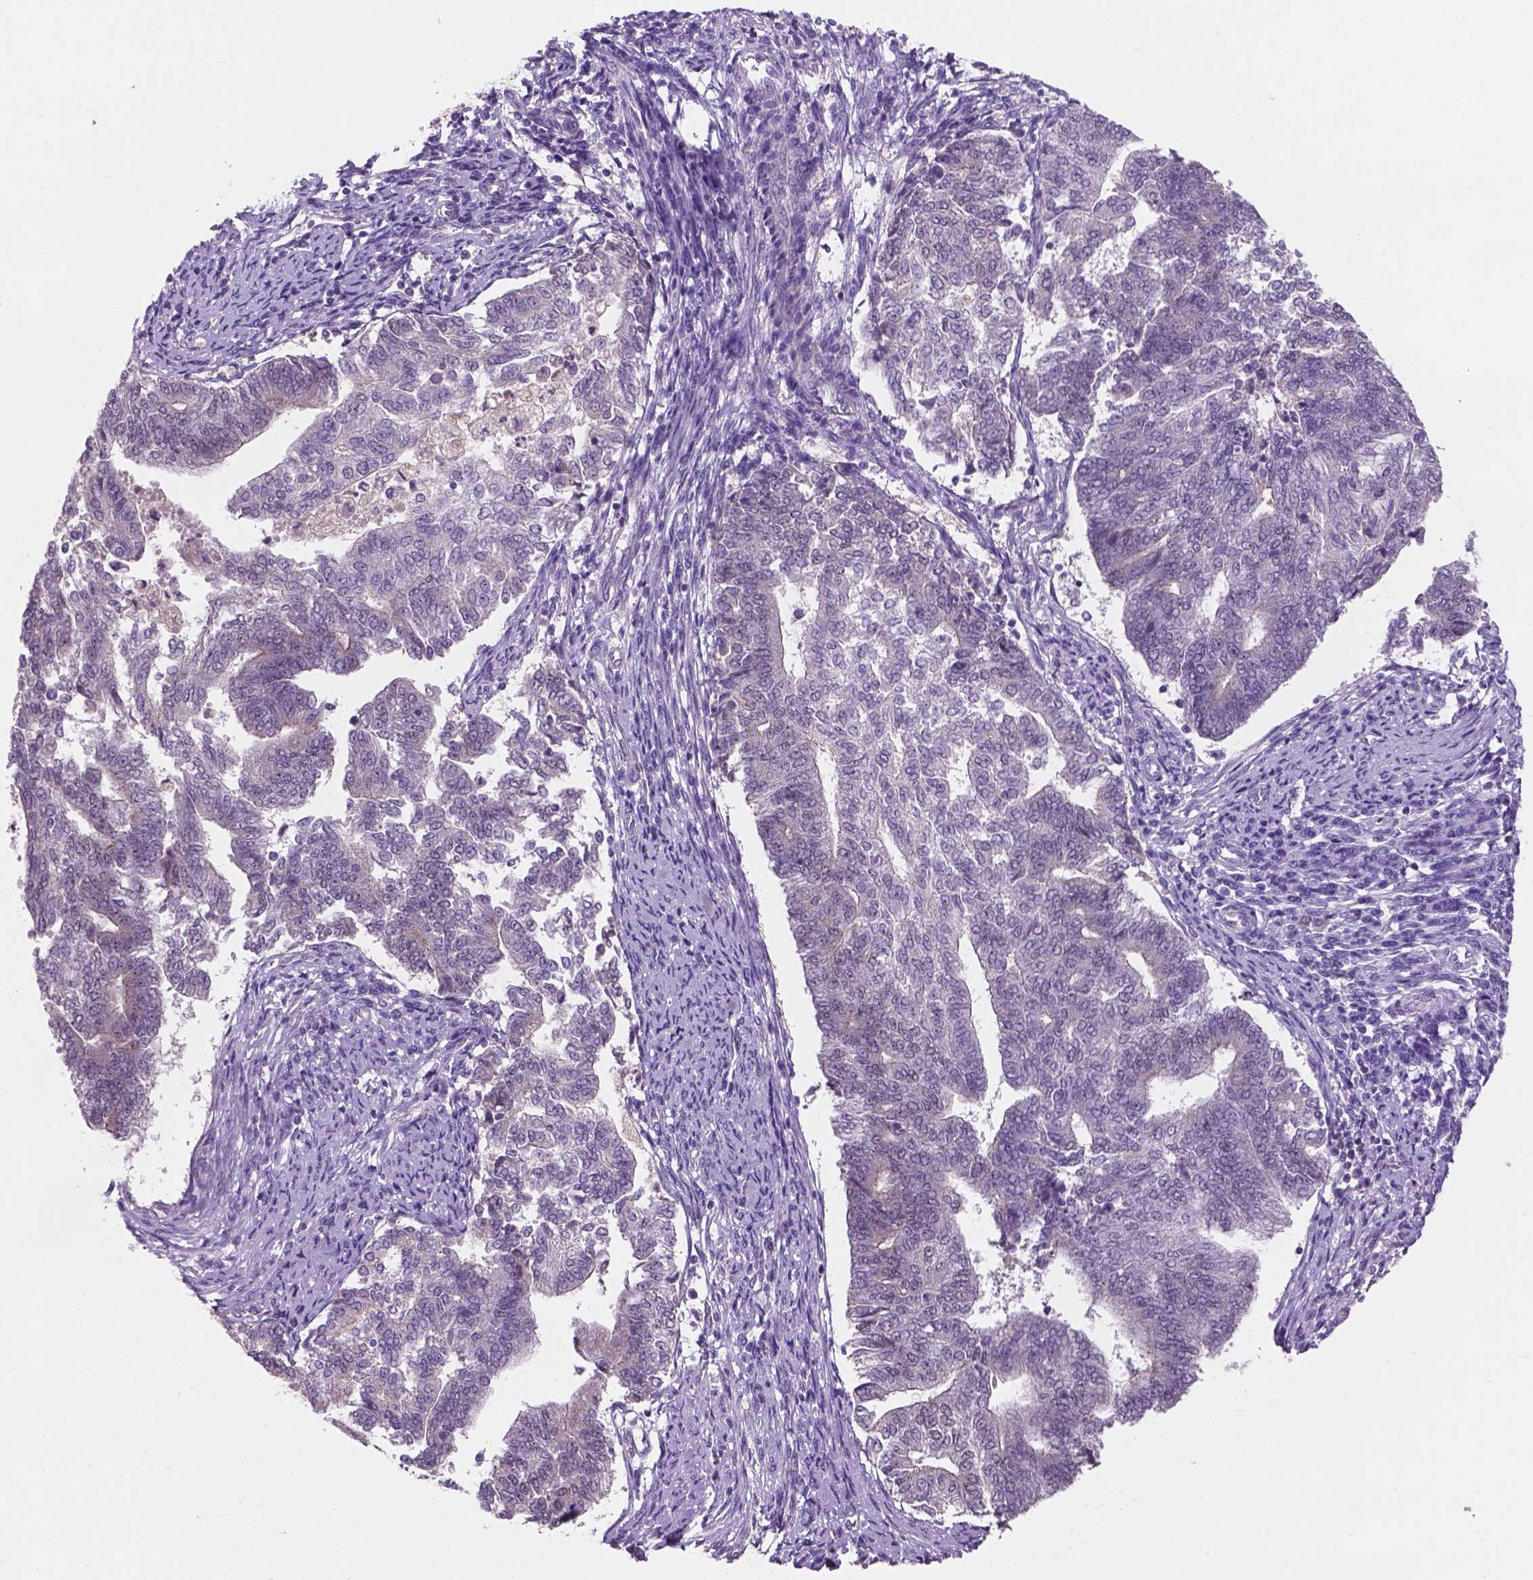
{"staining": {"intensity": "negative", "quantity": "none", "location": "none"}, "tissue": "endometrial cancer", "cell_type": "Tumor cells", "image_type": "cancer", "snomed": [{"axis": "morphology", "description": "Adenocarcinoma, NOS"}, {"axis": "topography", "description": "Endometrium"}], "caption": "Immunohistochemistry (IHC) micrograph of human endometrial cancer (adenocarcinoma) stained for a protein (brown), which exhibits no positivity in tumor cells. (DAB immunohistochemistry (IHC) visualized using brightfield microscopy, high magnification).", "gene": "GXYLT2", "patient": {"sex": "female", "age": 65}}